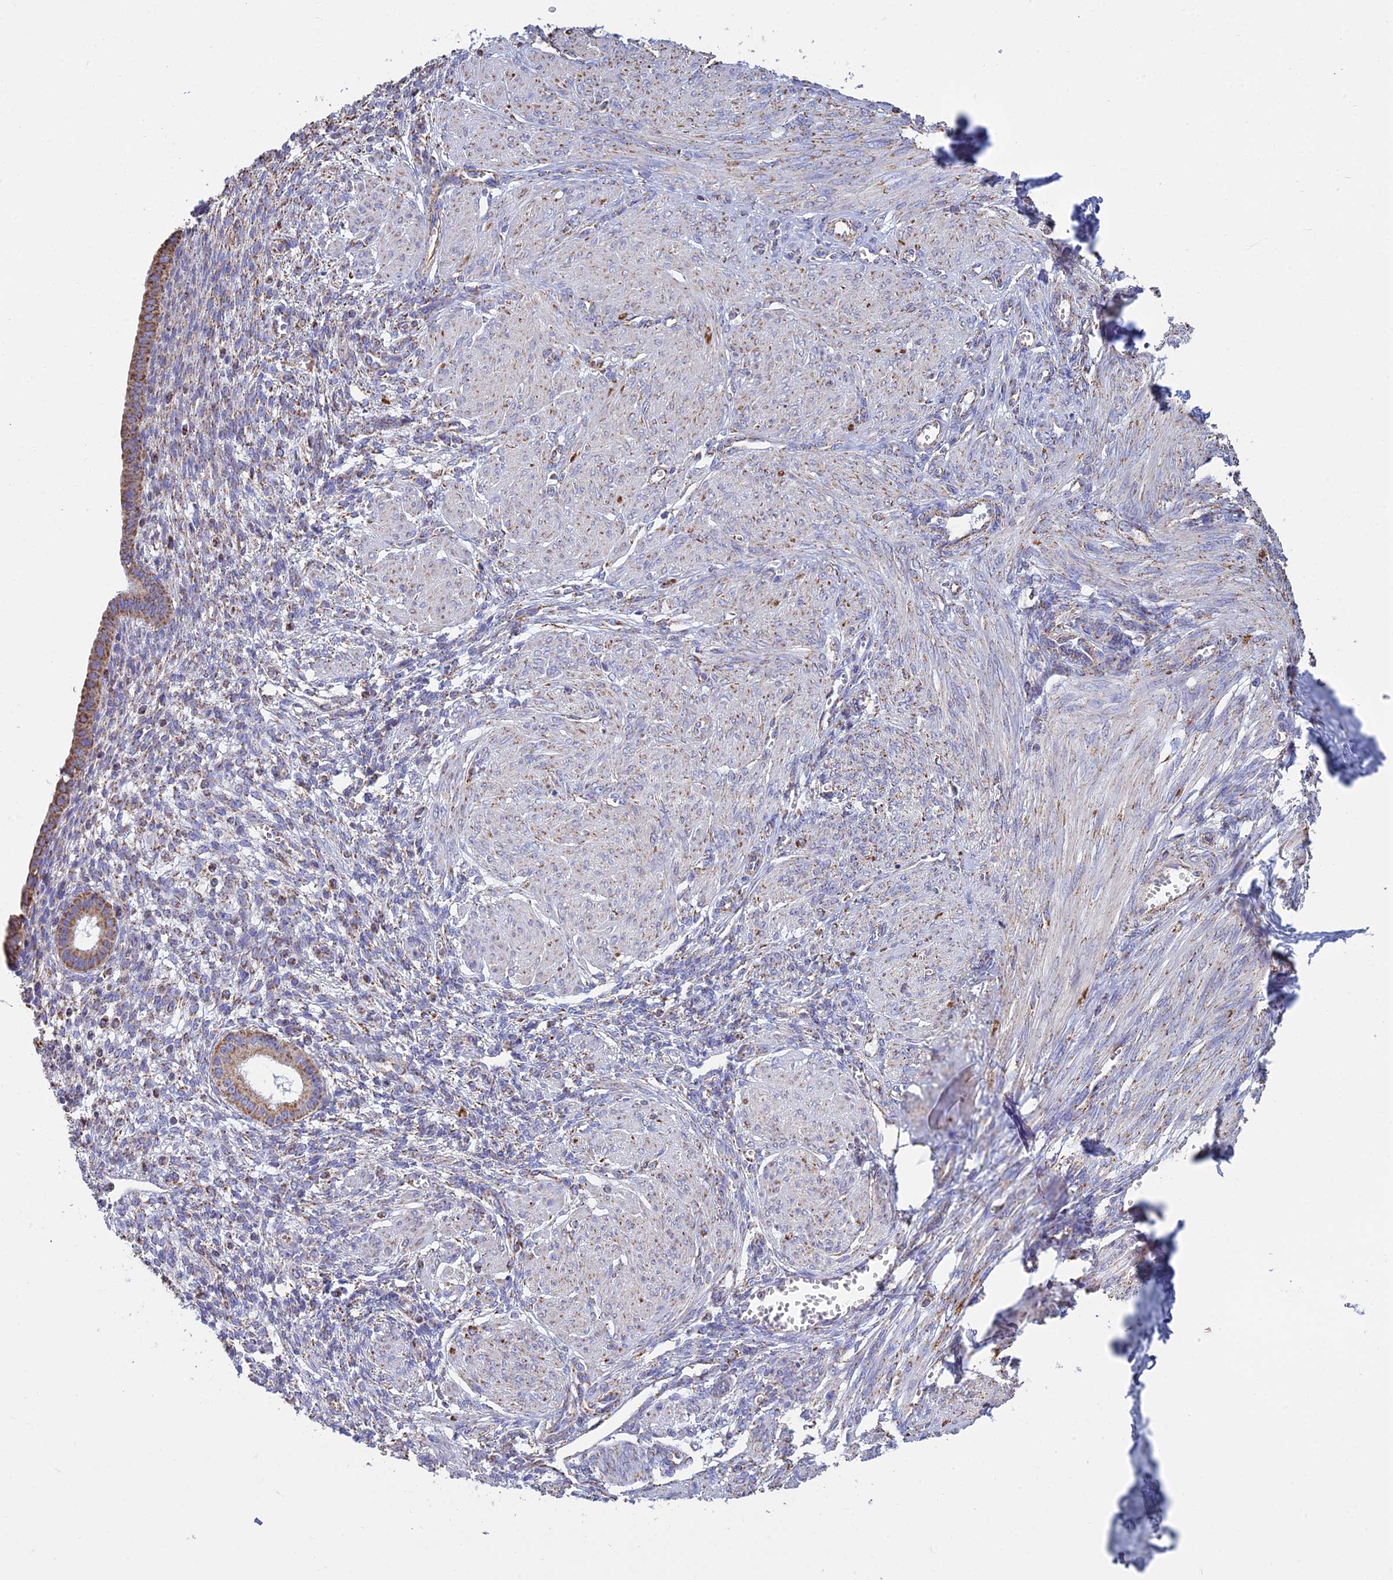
{"staining": {"intensity": "moderate", "quantity": "<25%", "location": "cytoplasmic/membranous"}, "tissue": "endometrium", "cell_type": "Cells in endometrial stroma", "image_type": "normal", "snomed": [{"axis": "morphology", "description": "Normal tissue, NOS"}, {"axis": "topography", "description": "Endometrium"}], "caption": "Protein staining of normal endometrium reveals moderate cytoplasmic/membranous expression in approximately <25% of cells in endometrial stroma. Immunohistochemistry (ihc) stains the protein in brown and the nuclei are stained blue.", "gene": "OR2W3", "patient": {"sex": "female", "age": 72}}